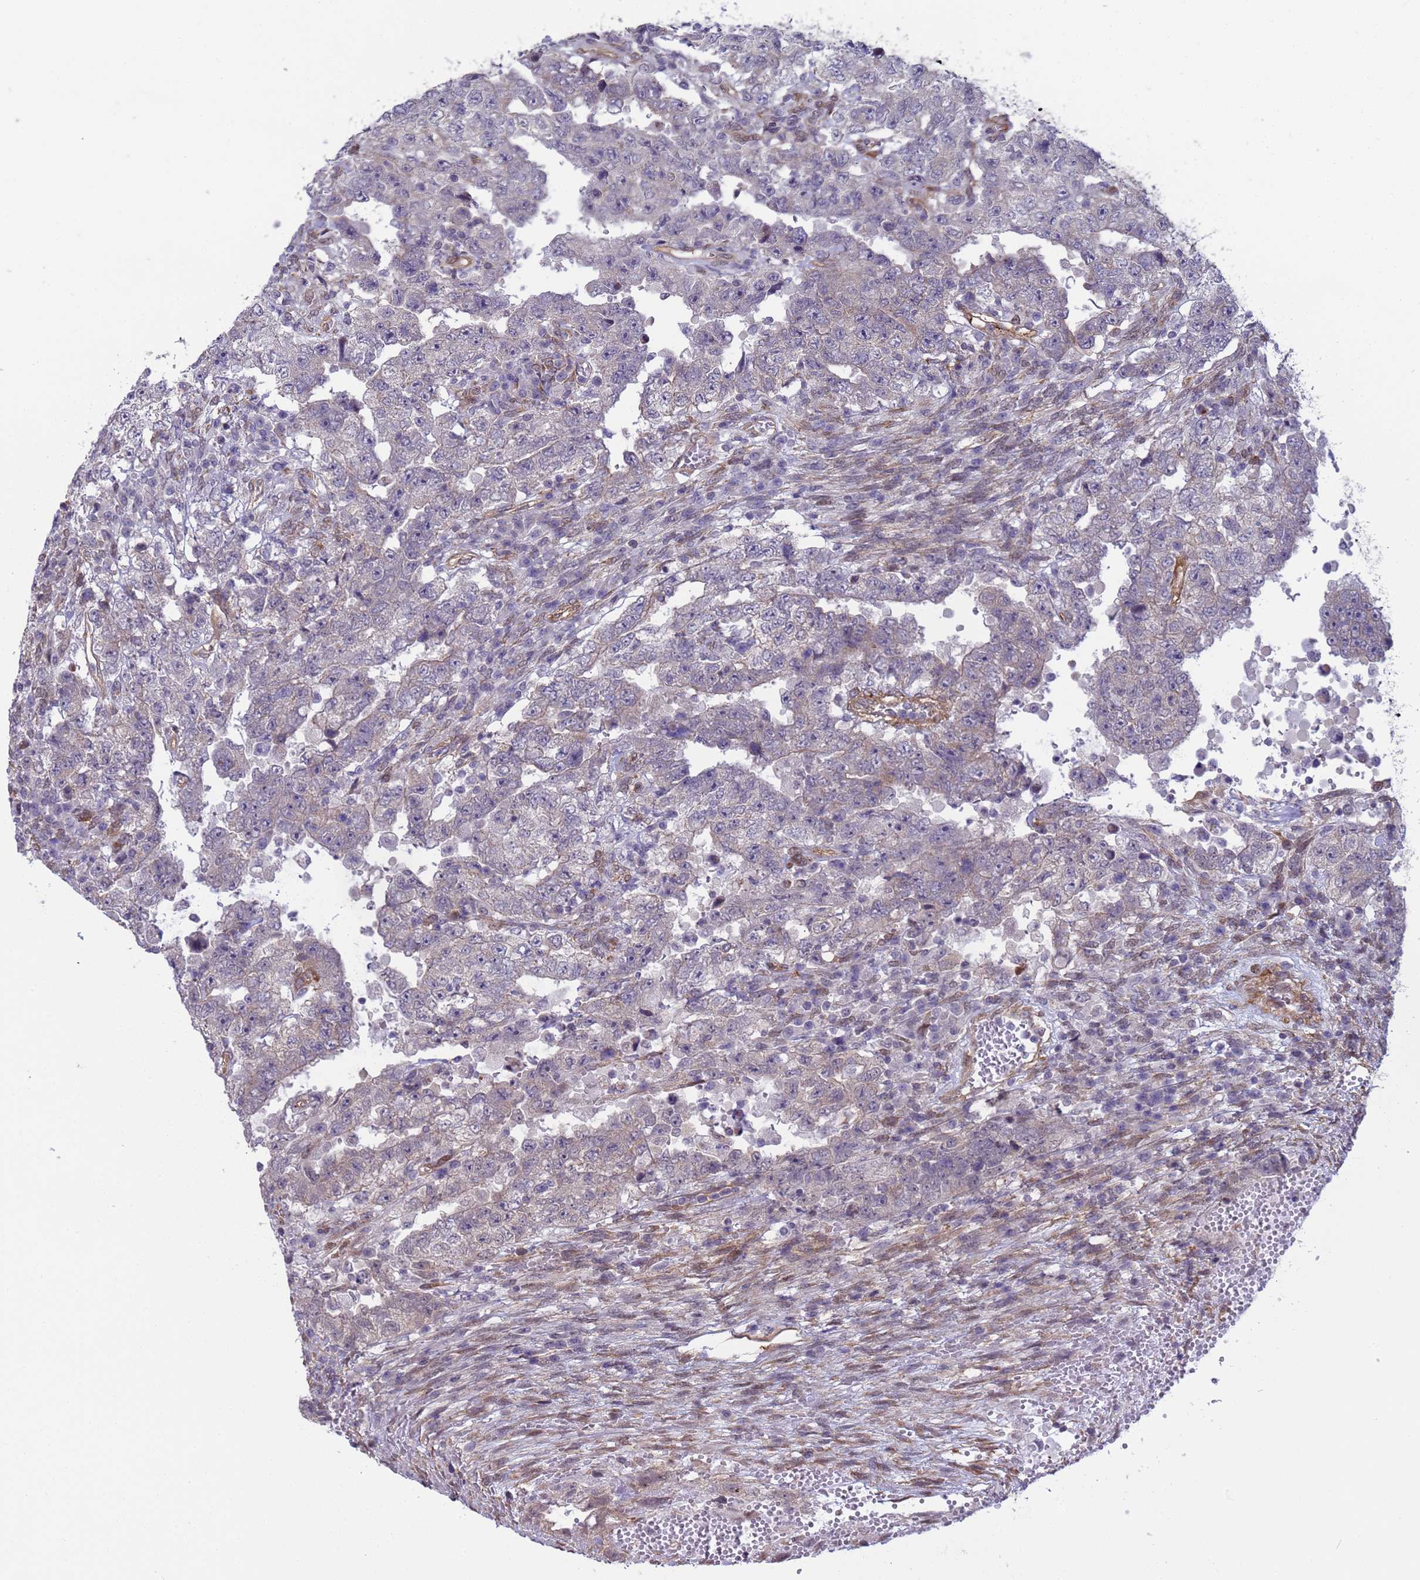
{"staining": {"intensity": "negative", "quantity": "none", "location": "none"}, "tissue": "testis cancer", "cell_type": "Tumor cells", "image_type": "cancer", "snomed": [{"axis": "morphology", "description": "Carcinoma, Embryonal, NOS"}, {"axis": "topography", "description": "Testis"}], "caption": "Embryonal carcinoma (testis) was stained to show a protein in brown. There is no significant expression in tumor cells.", "gene": "ITGB4", "patient": {"sex": "male", "age": 26}}